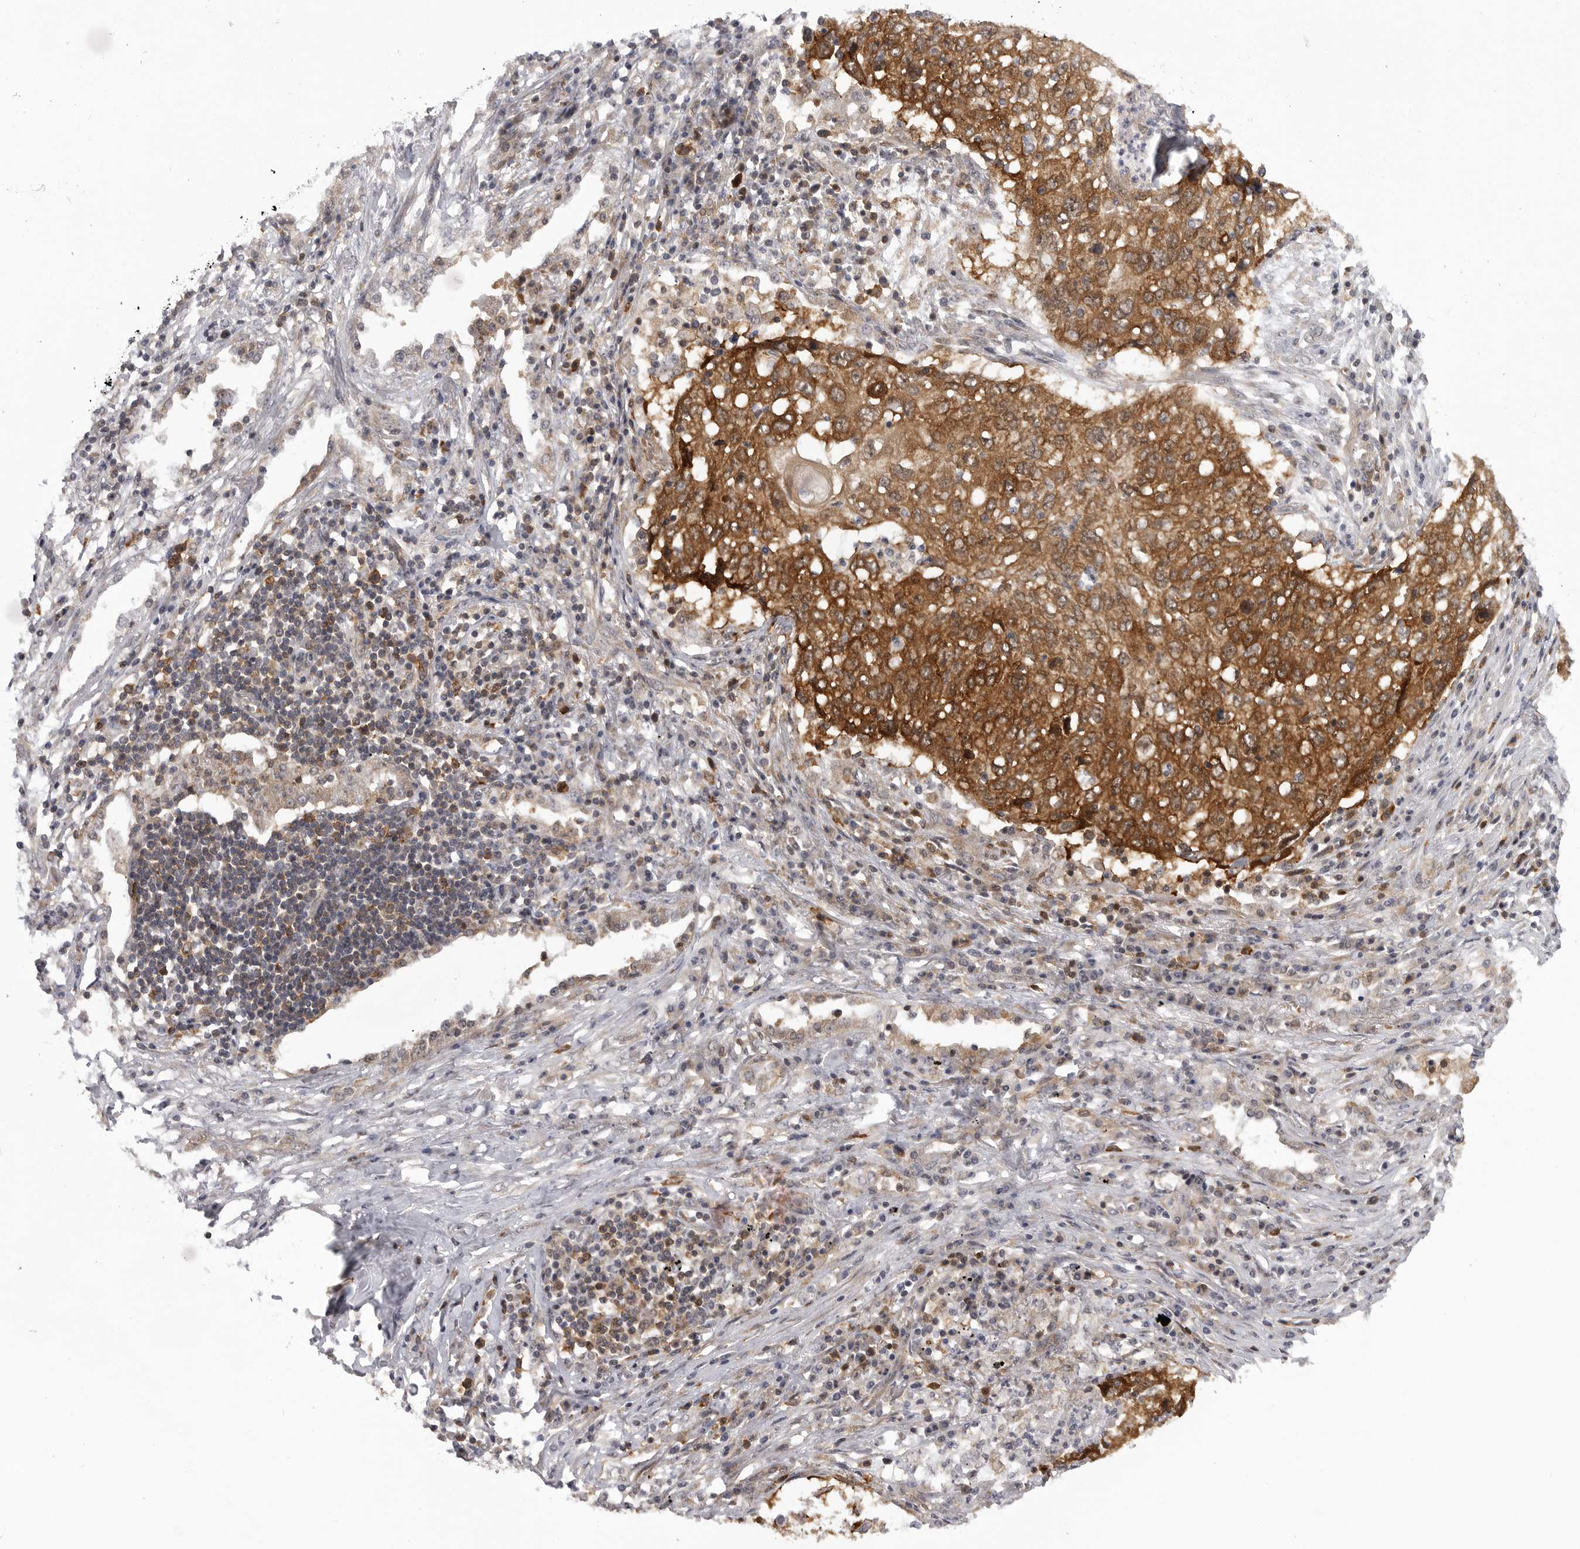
{"staining": {"intensity": "moderate", "quantity": ">75%", "location": "cytoplasmic/membranous"}, "tissue": "lung cancer", "cell_type": "Tumor cells", "image_type": "cancer", "snomed": [{"axis": "morphology", "description": "Squamous cell carcinoma, NOS"}, {"axis": "topography", "description": "Lung"}], "caption": "Human lung cancer stained for a protein (brown) demonstrates moderate cytoplasmic/membranous positive expression in about >75% of tumor cells.", "gene": "CACYBP", "patient": {"sex": "female", "age": 63}}